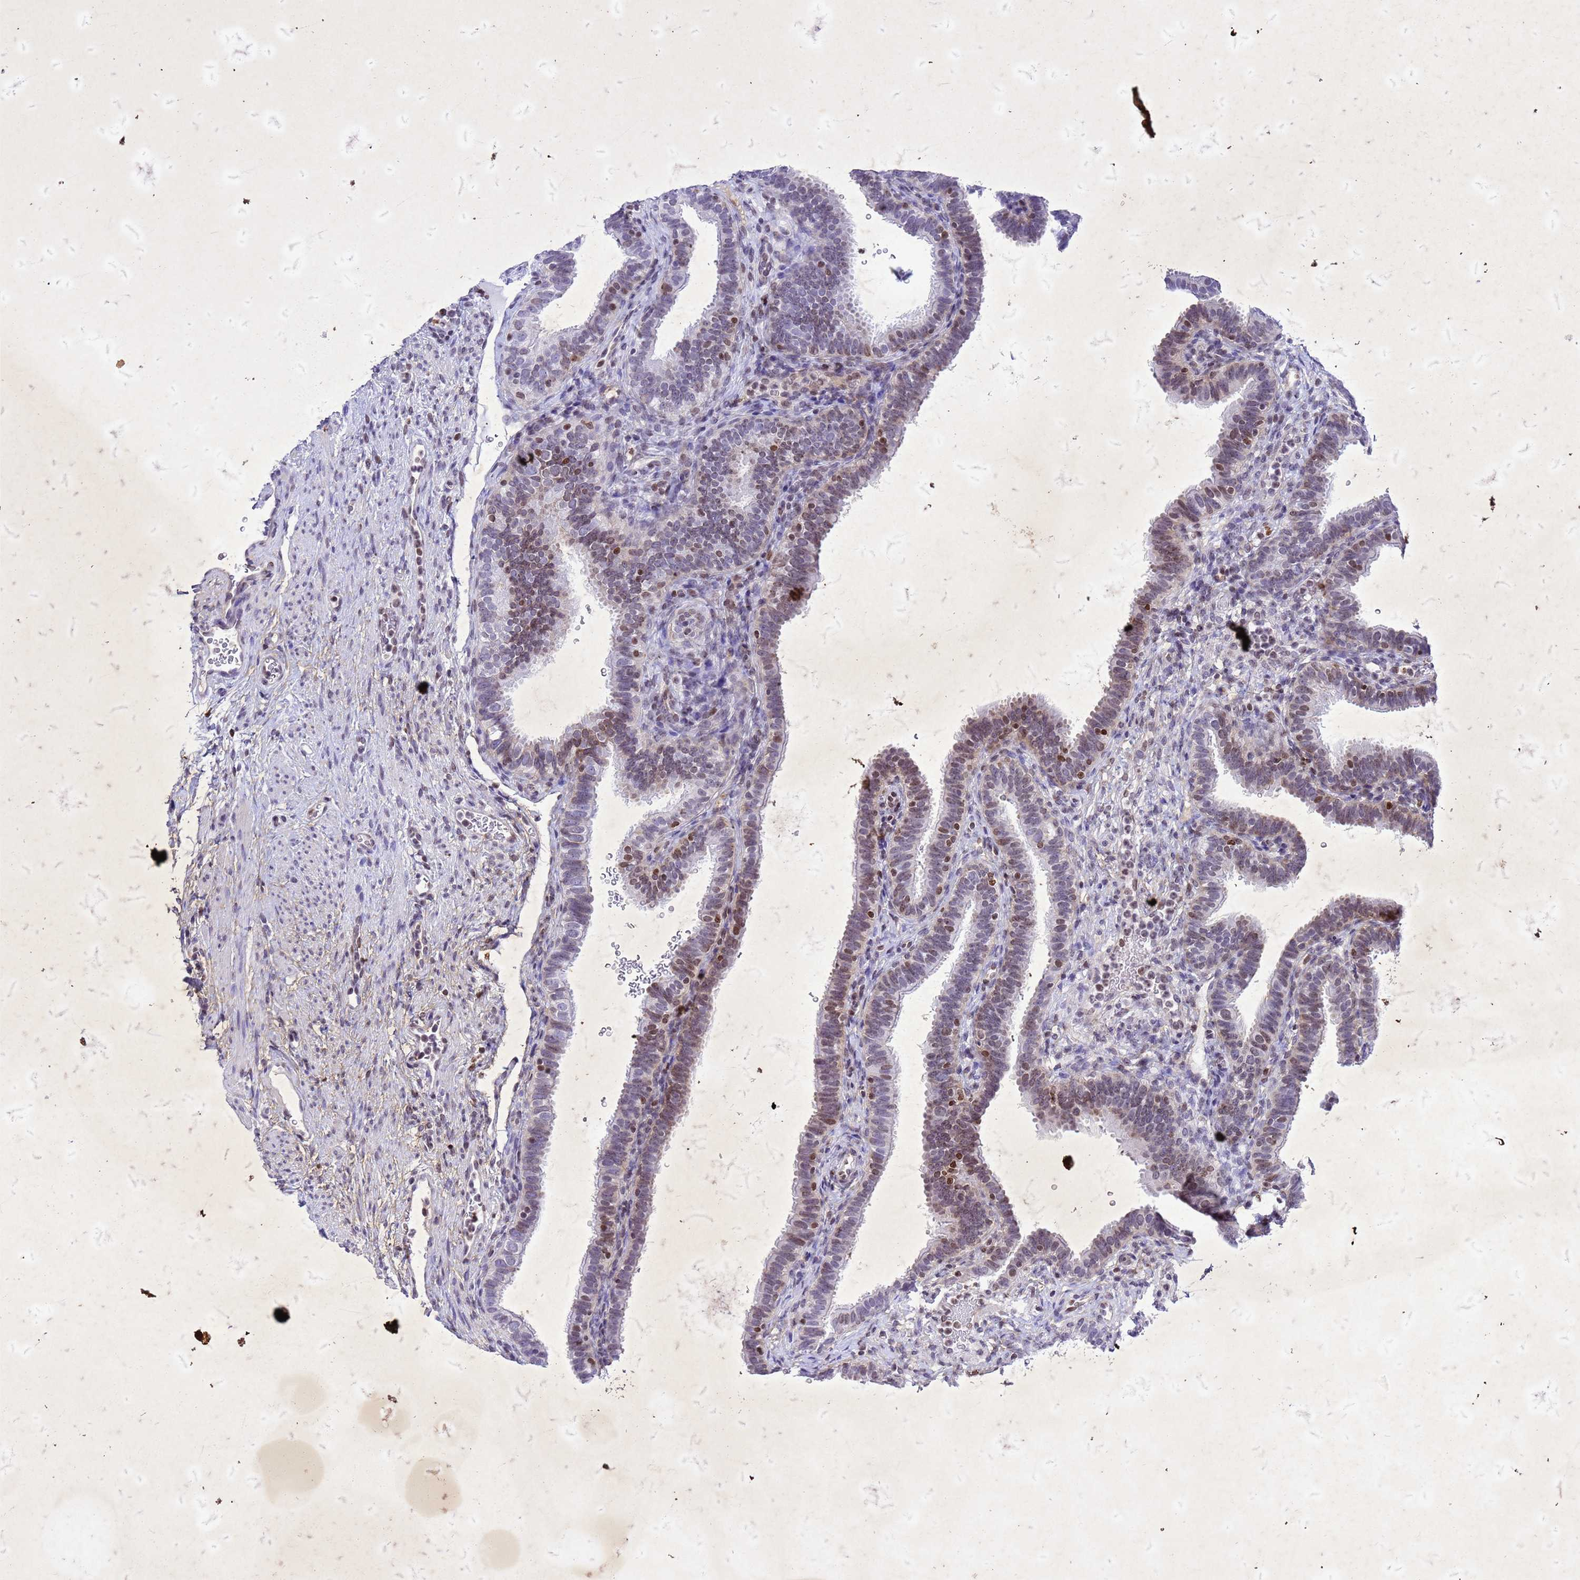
{"staining": {"intensity": "moderate", "quantity": "<25%", "location": "nuclear"}, "tissue": "fallopian tube", "cell_type": "Glandular cells", "image_type": "normal", "snomed": [{"axis": "morphology", "description": "Normal tissue, NOS"}, {"axis": "topography", "description": "Fallopian tube"}], "caption": "Protein expression analysis of normal human fallopian tube reveals moderate nuclear staining in about <25% of glandular cells. (Brightfield microscopy of DAB IHC at high magnification).", "gene": "COPS9", "patient": {"sex": "female", "age": 41}}